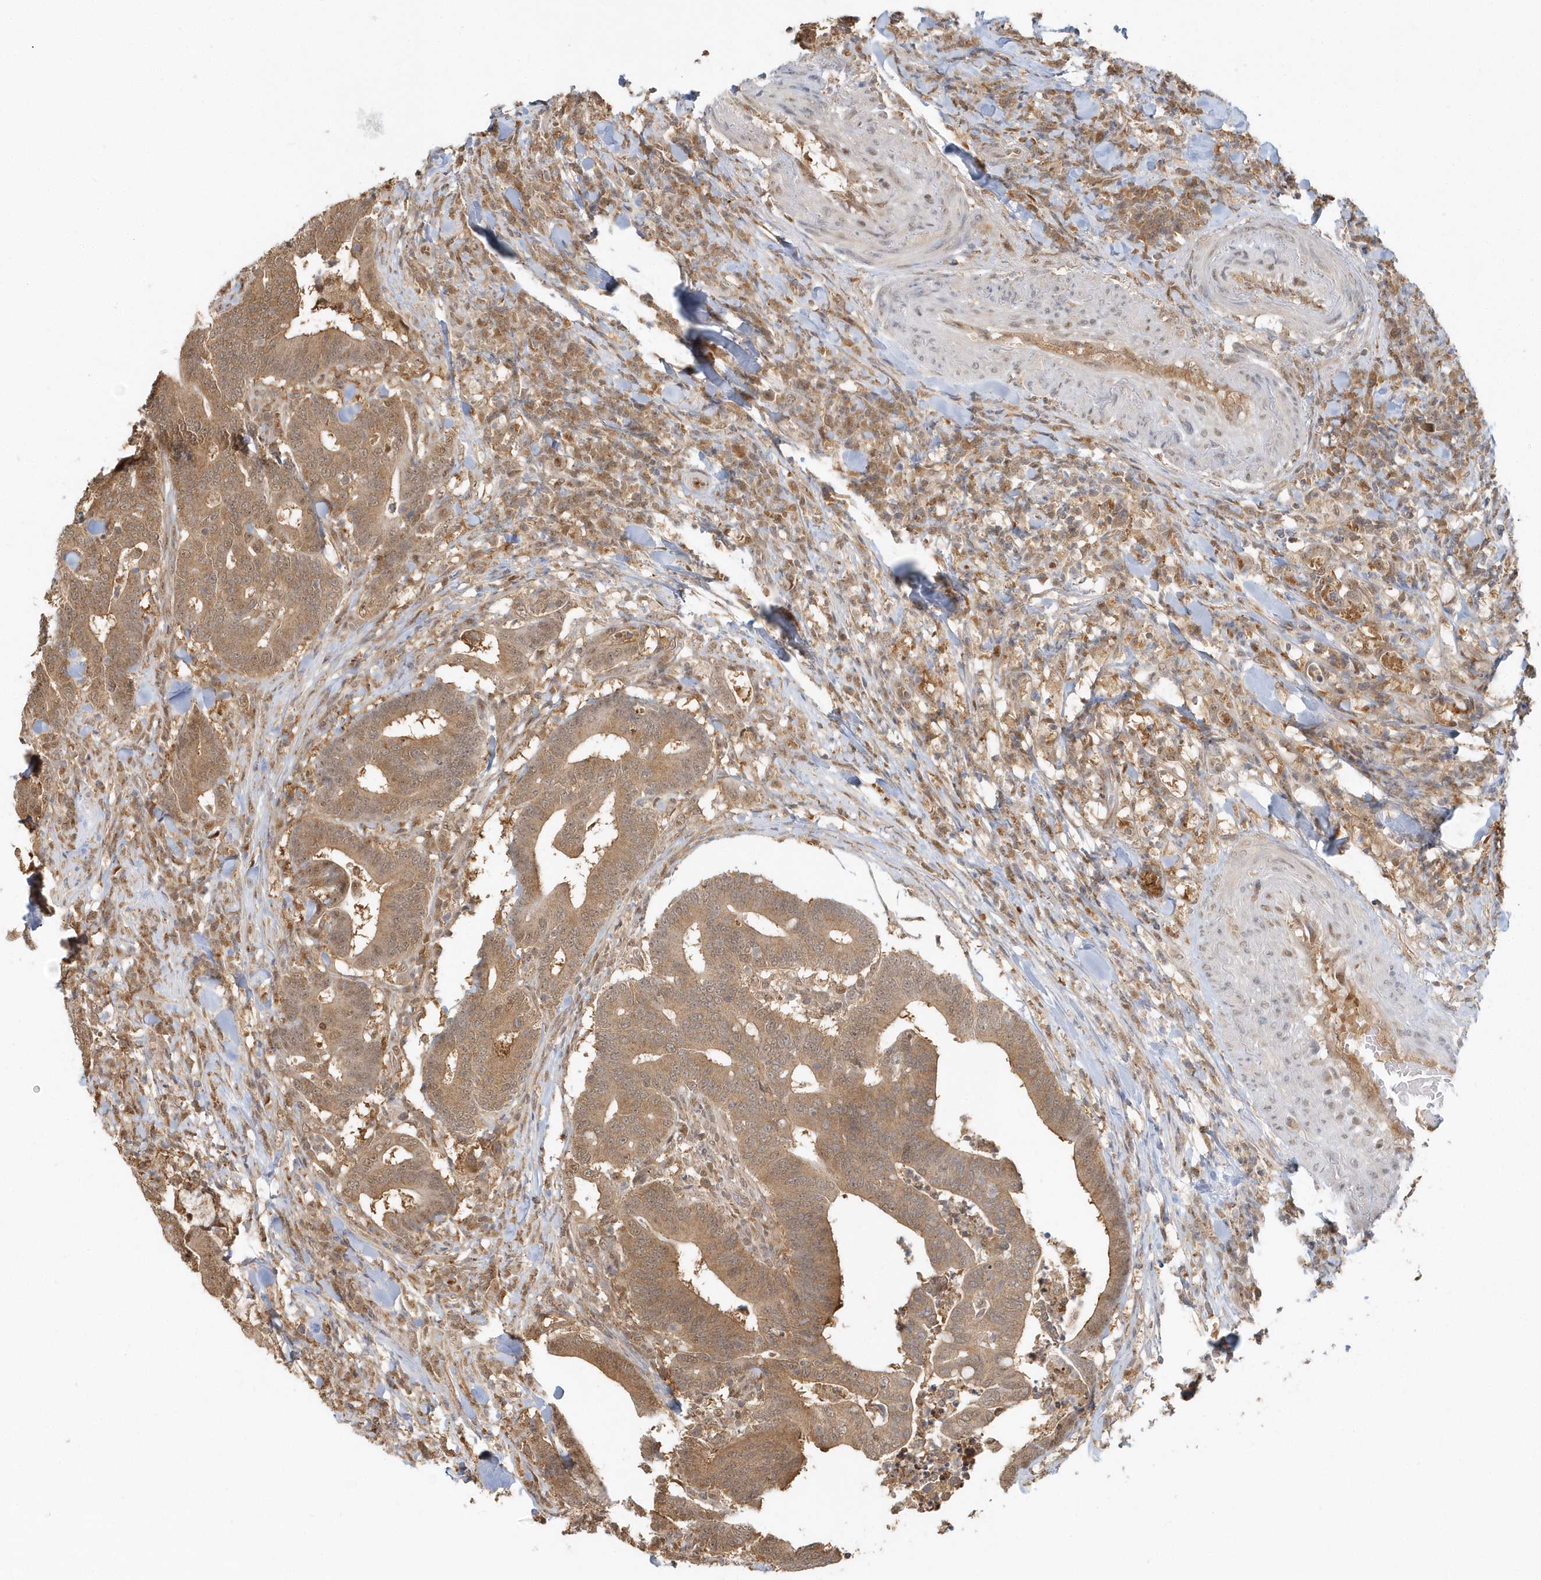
{"staining": {"intensity": "moderate", "quantity": ">75%", "location": "cytoplasmic/membranous,nuclear"}, "tissue": "colorectal cancer", "cell_type": "Tumor cells", "image_type": "cancer", "snomed": [{"axis": "morphology", "description": "Adenocarcinoma, NOS"}, {"axis": "topography", "description": "Colon"}], "caption": "Human colorectal cancer (adenocarcinoma) stained for a protein (brown) reveals moderate cytoplasmic/membranous and nuclear positive staining in approximately >75% of tumor cells.", "gene": "PSMD6", "patient": {"sex": "female", "age": 66}}